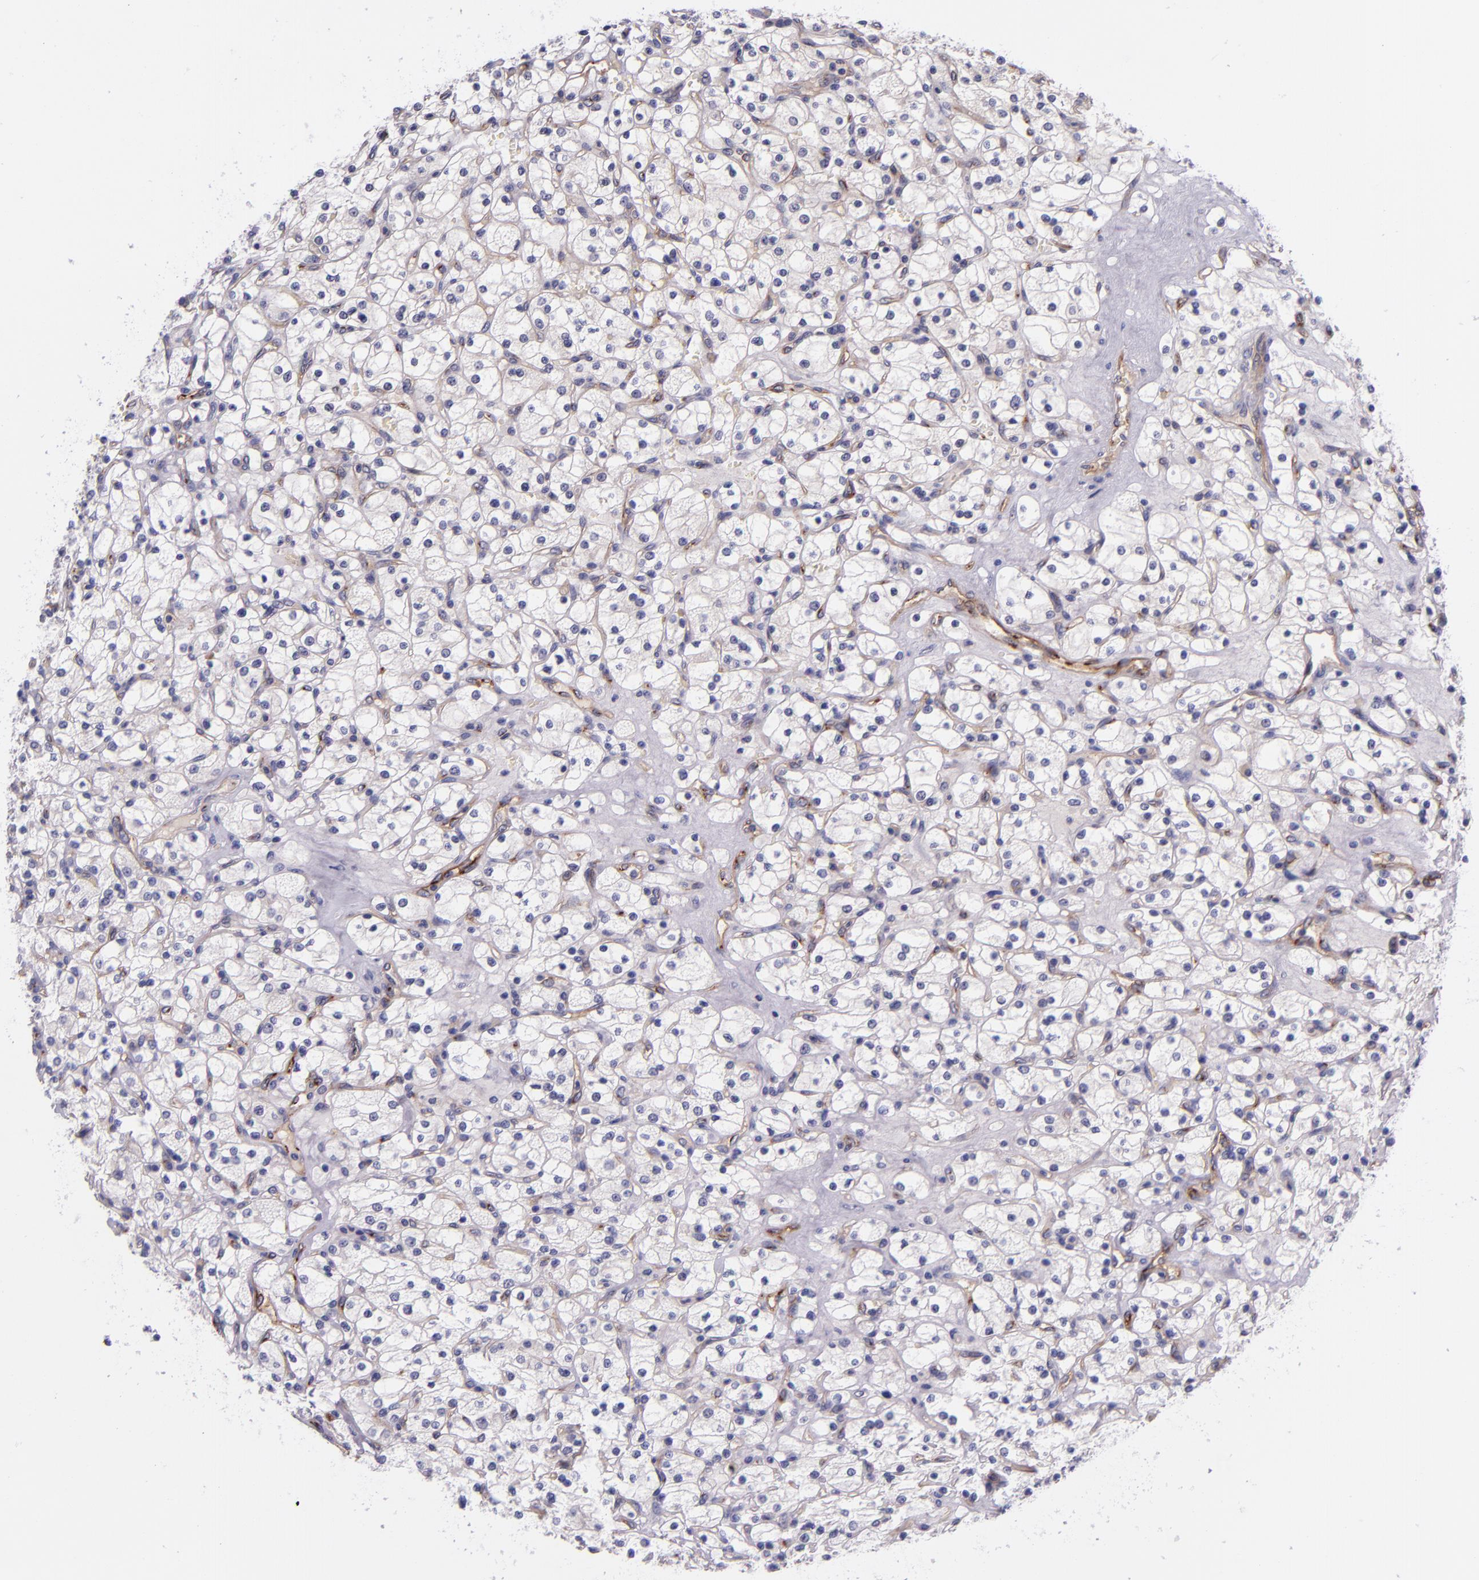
{"staining": {"intensity": "negative", "quantity": "none", "location": "none"}, "tissue": "renal cancer", "cell_type": "Tumor cells", "image_type": "cancer", "snomed": [{"axis": "morphology", "description": "Adenocarcinoma, NOS"}, {"axis": "topography", "description": "Kidney"}], "caption": "The histopathology image reveals no staining of tumor cells in renal cancer (adenocarcinoma).", "gene": "NOS3", "patient": {"sex": "female", "age": 83}}